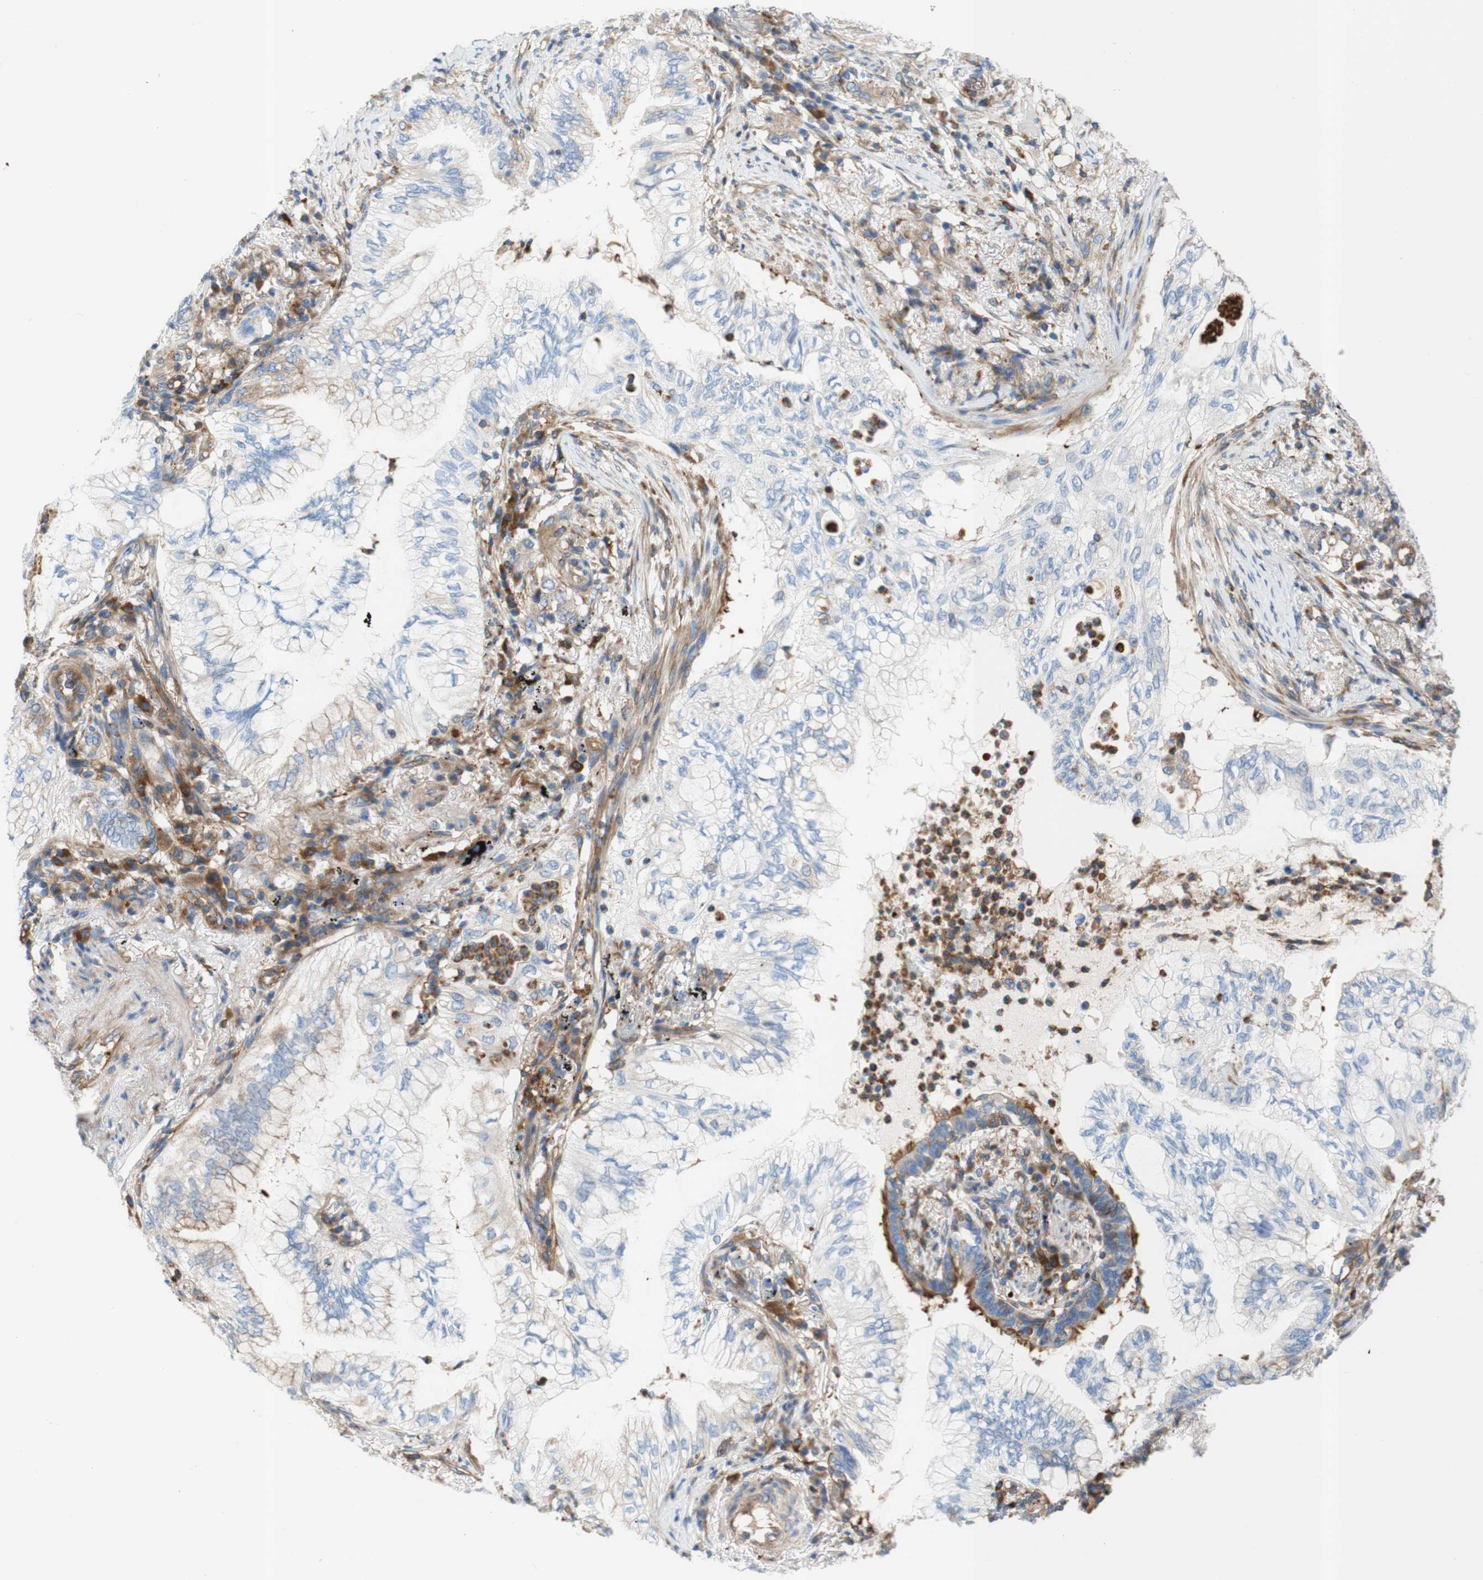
{"staining": {"intensity": "negative", "quantity": "none", "location": "none"}, "tissue": "lung cancer", "cell_type": "Tumor cells", "image_type": "cancer", "snomed": [{"axis": "morphology", "description": "Normal tissue, NOS"}, {"axis": "morphology", "description": "Adenocarcinoma, NOS"}, {"axis": "topography", "description": "Bronchus"}, {"axis": "topography", "description": "Lung"}], "caption": "Tumor cells show no significant expression in adenocarcinoma (lung).", "gene": "STOM", "patient": {"sex": "female", "age": 70}}